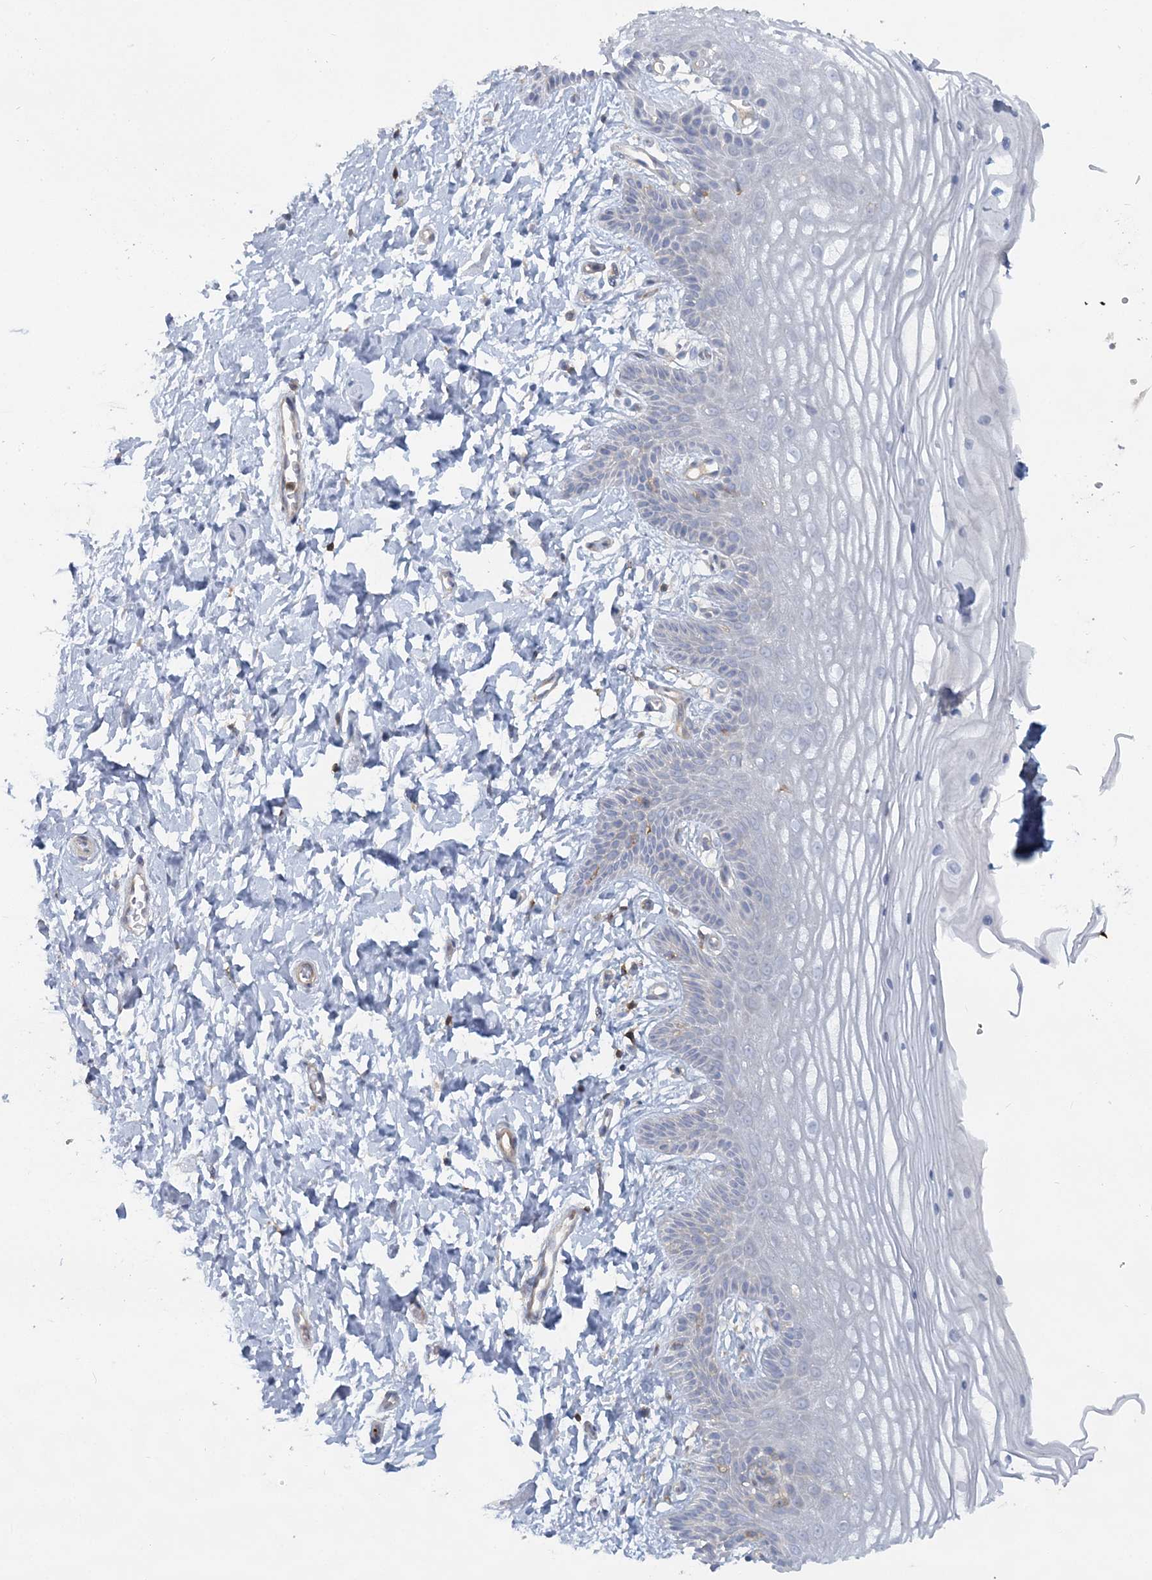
{"staining": {"intensity": "negative", "quantity": "none", "location": "none"}, "tissue": "vagina", "cell_type": "Squamous epithelial cells", "image_type": "normal", "snomed": [{"axis": "morphology", "description": "Normal tissue, NOS"}, {"axis": "topography", "description": "Vagina"}, {"axis": "topography", "description": "Cervix"}], "caption": "The histopathology image demonstrates no staining of squamous epithelial cells in unremarkable vagina. The staining is performed using DAB brown chromogen with nuclei counter-stained in using hematoxylin.", "gene": "CUEDC2", "patient": {"sex": "female", "age": 40}}